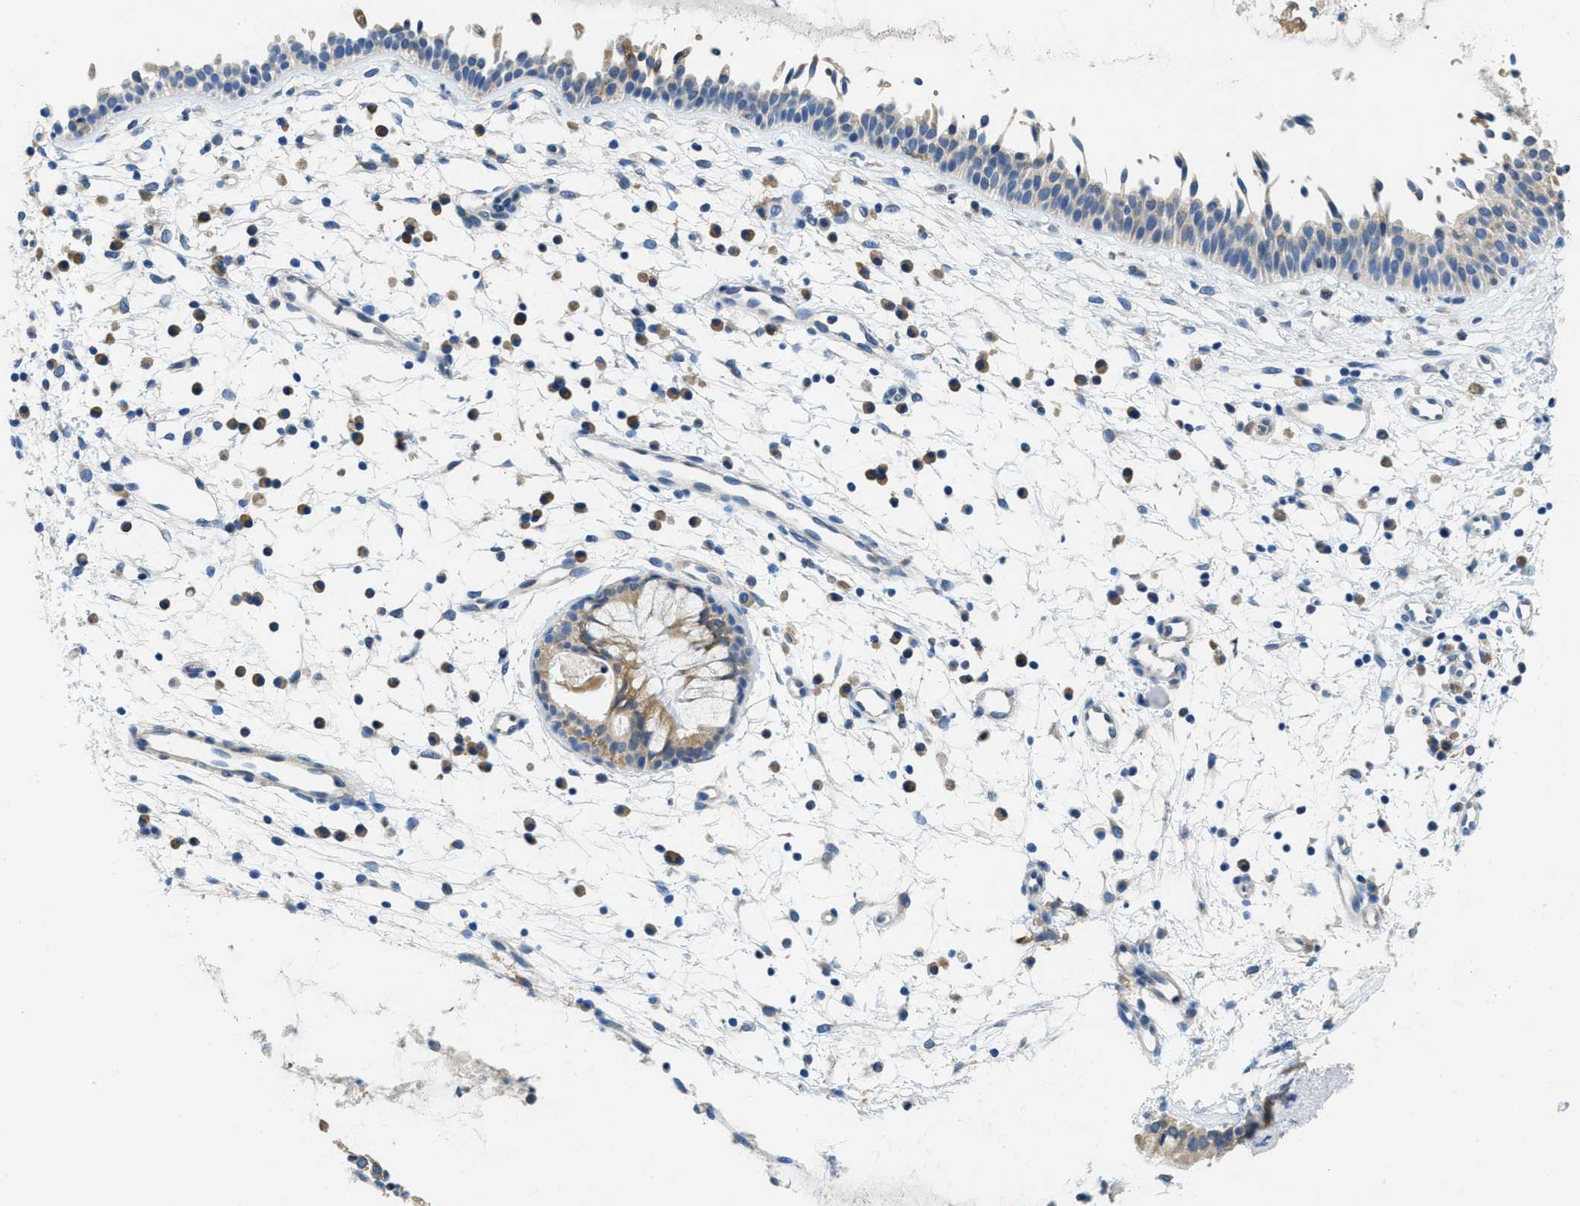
{"staining": {"intensity": "weak", "quantity": "25%-75%", "location": "cytoplasmic/membranous"}, "tissue": "nasopharynx", "cell_type": "Respiratory epithelial cells", "image_type": "normal", "snomed": [{"axis": "morphology", "description": "Normal tissue, NOS"}, {"axis": "topography", "description": "Nasopharynx"}], "caption": "Nasopharynx stained for a protein demonstrates weak cytoplasmic/membranous positivity in respiratory epithelial cells. Nuclei are stained in blue.", "gene": "MPDU1", "patient": {"sex": "male", "age": 21}}